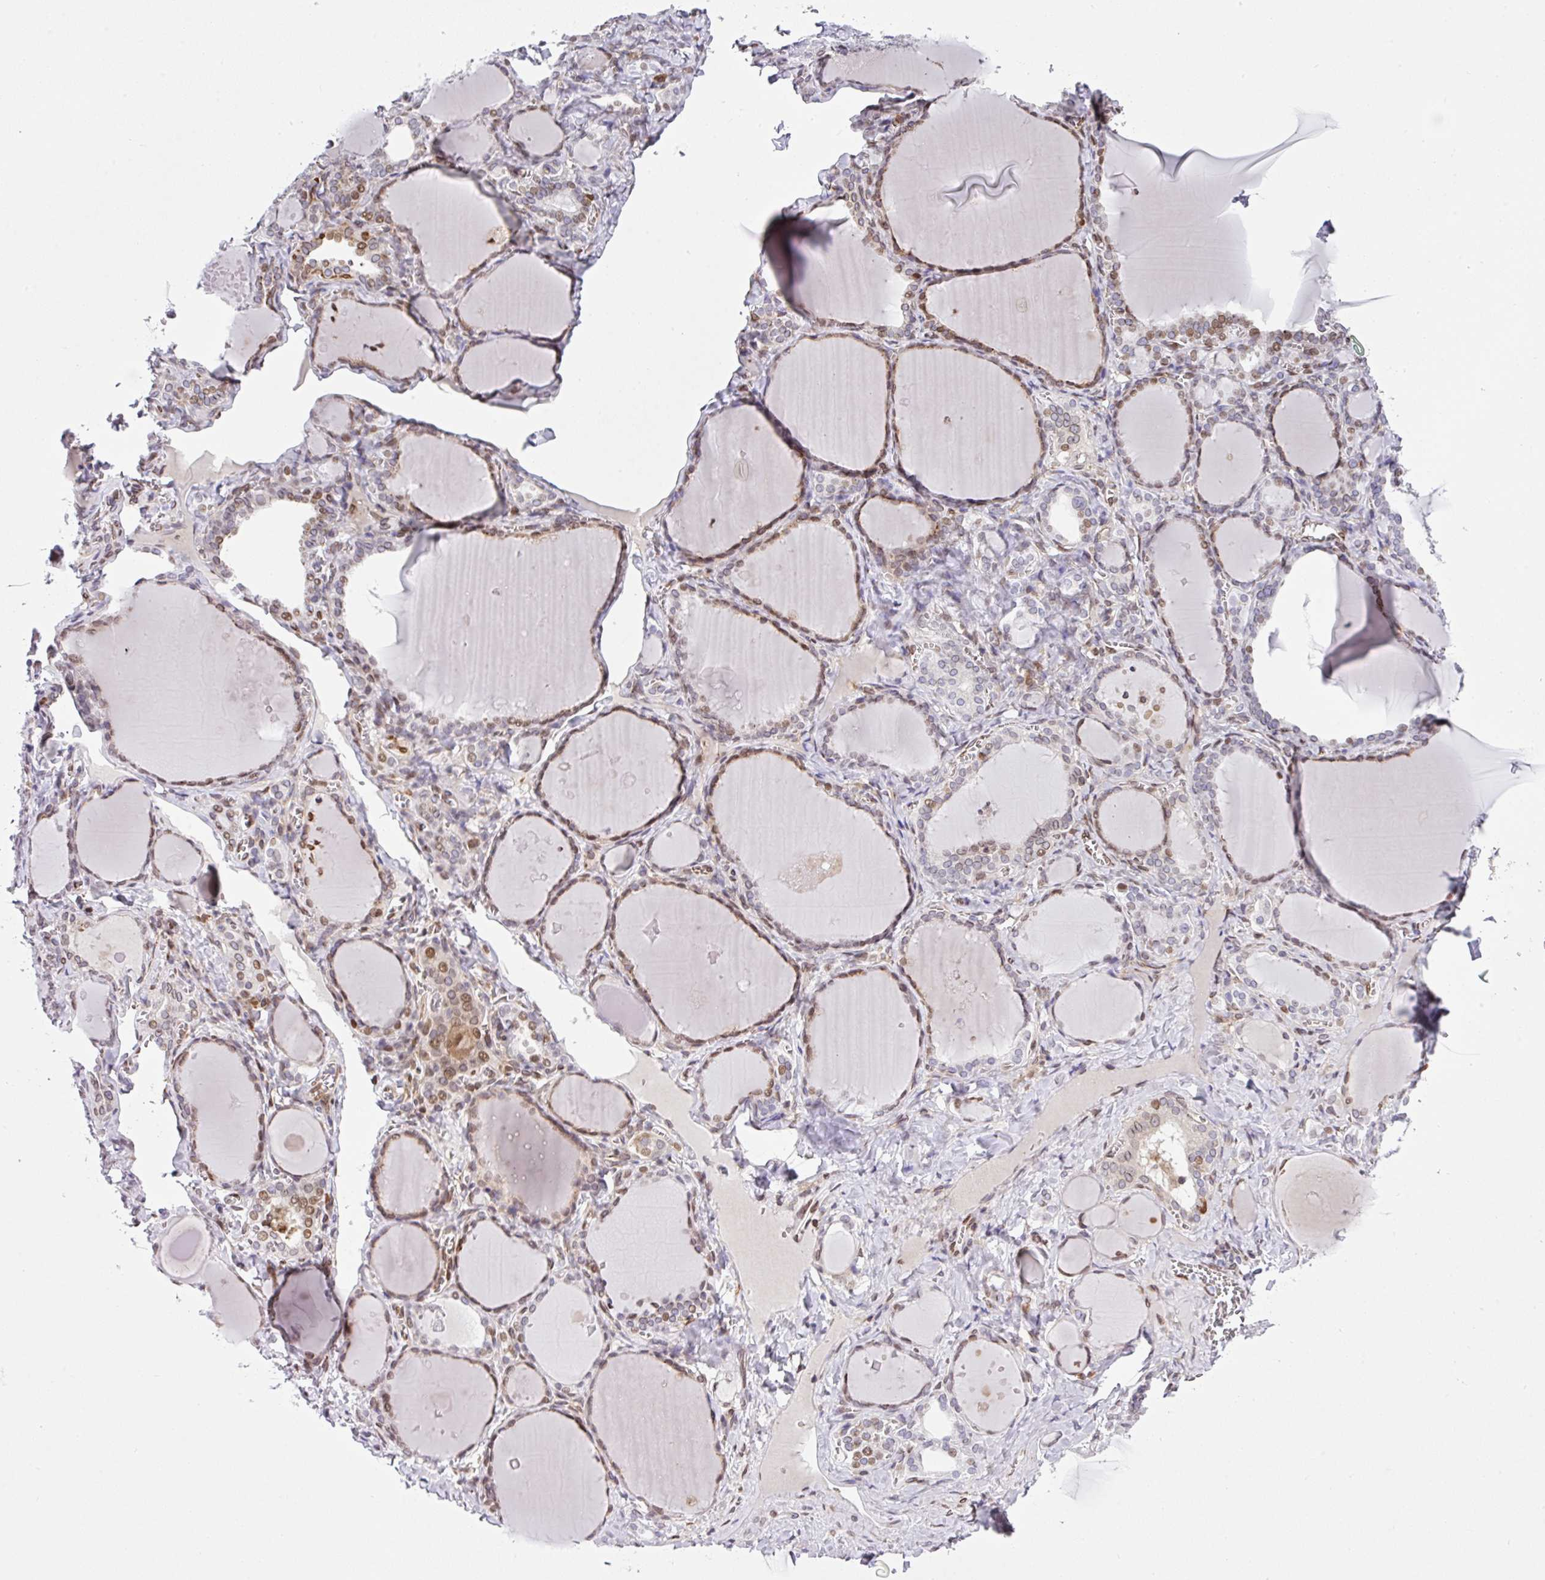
{"staining": {"intensity": "weak", "quantity": "25%-75%", "location": "nuclear"}, "tissue": "thyroid gland", "cell_type": "Glandular cells", "image_type": "normal", "snomed": [{"axis": "morphology", "description": "Normal tissue, NOS"}, {"axis": "topography", "description": "Thyroid gland"}], "caption": "The photomicrograph displays a brown stain indicating the presence of a protein in the nuclear of glandular cells in thyroid gland.", "gene": "PLK1", "patient": {"sex": "female", "age": 42}}